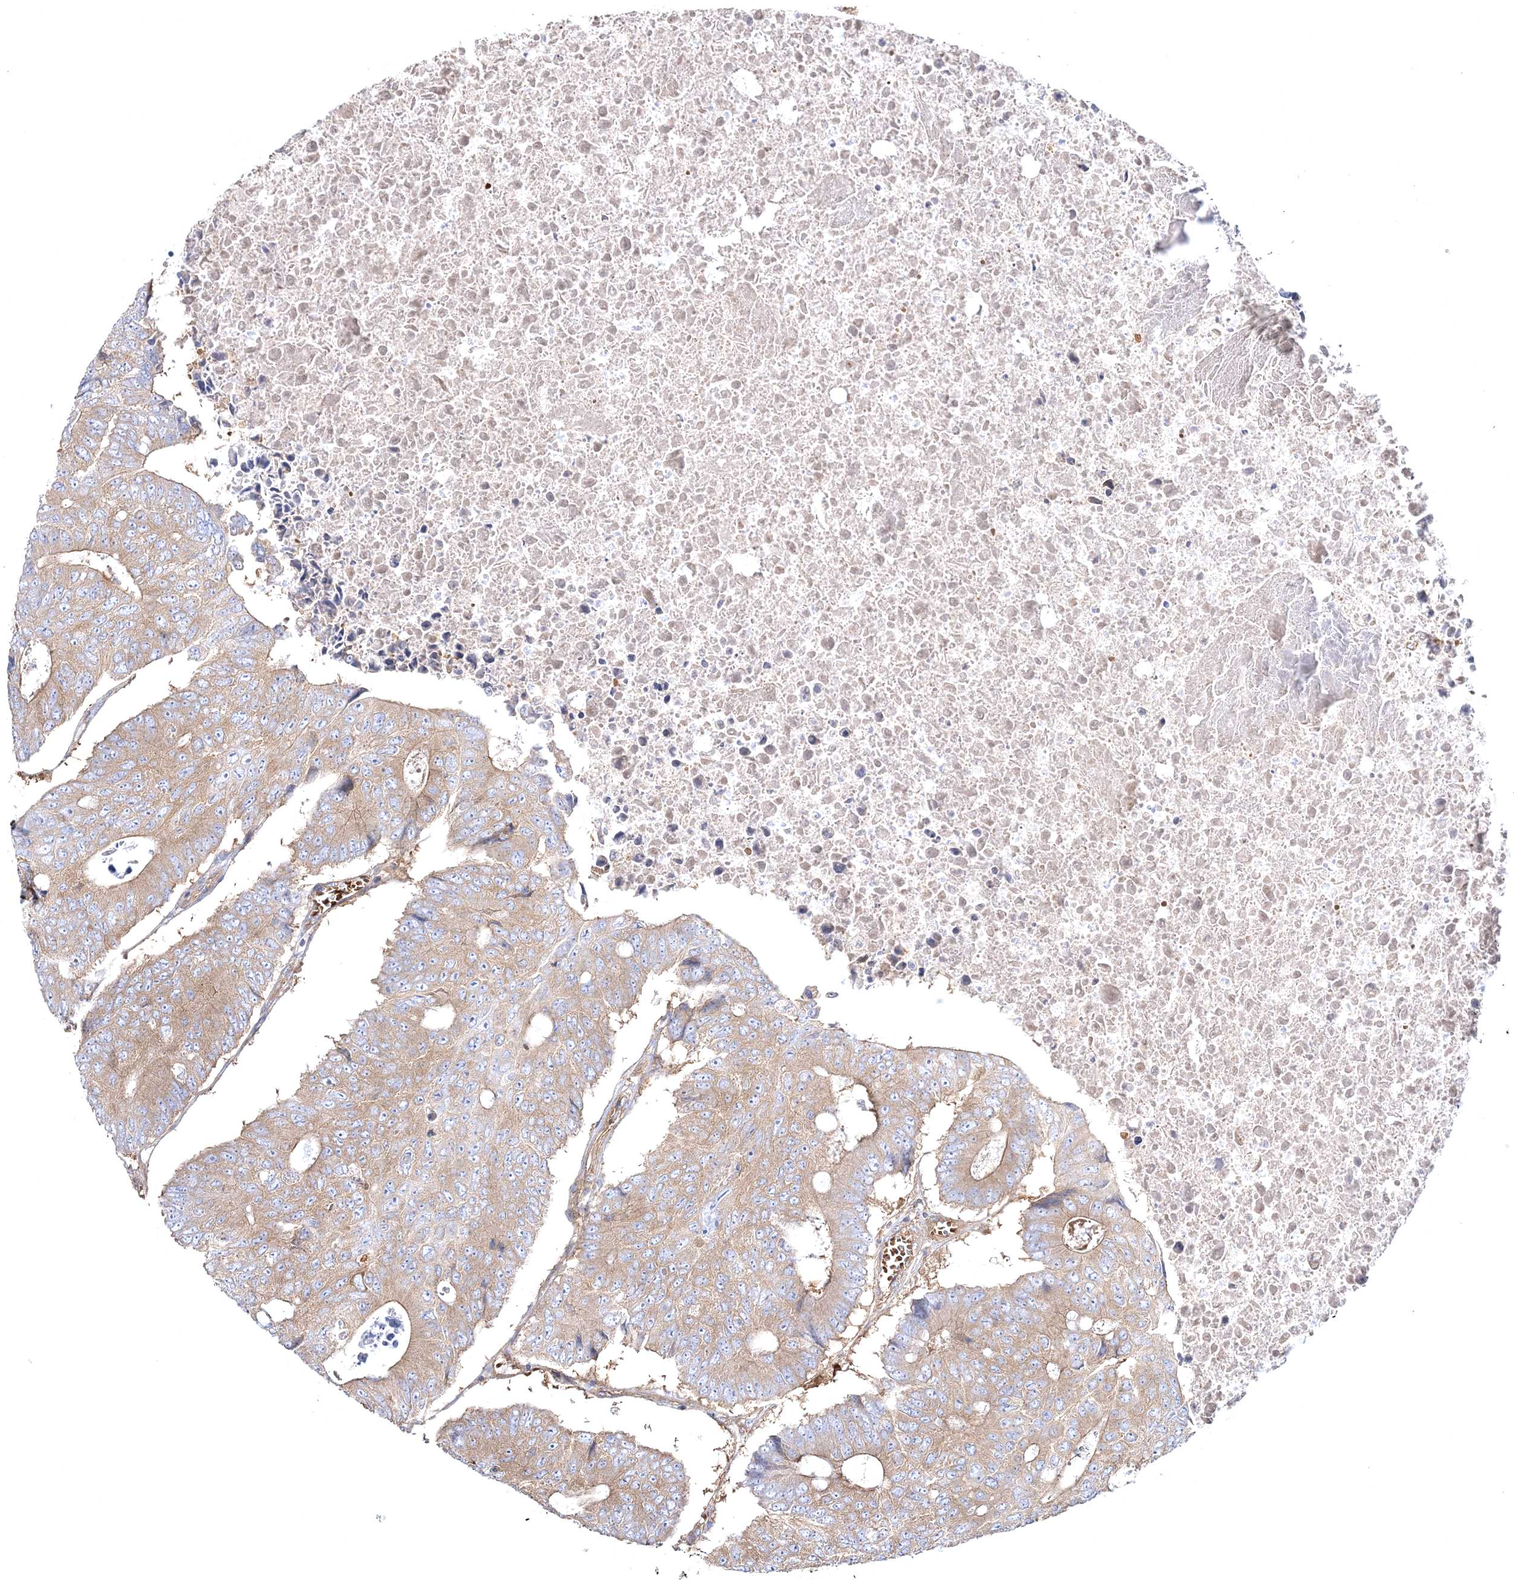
{"staining": {"intensity": "weak", "quantity": ">75%", "location": "cytoplasmic/membranous"}, "tissue": "colorectal cancer", "cell_type": "Tumor cells", "image_type": "cancer", "snomed": [{"axis": "morphology", "description": "Adenocarcinoma, NOS"}, {"axis": "topography", "description": "Colon"}], "caption": "Protein expression analysis of colorectal adenocarcinoma exhibits weak cytoplasmic/membranous staining in about >75% of tumor cells. (DAB (3,3'-diaminobenzidine) IHC with brightfield microscopy, high magnification).", "gene": "ZSWIM6", "patient": {"sex": "male", "age": 87}}